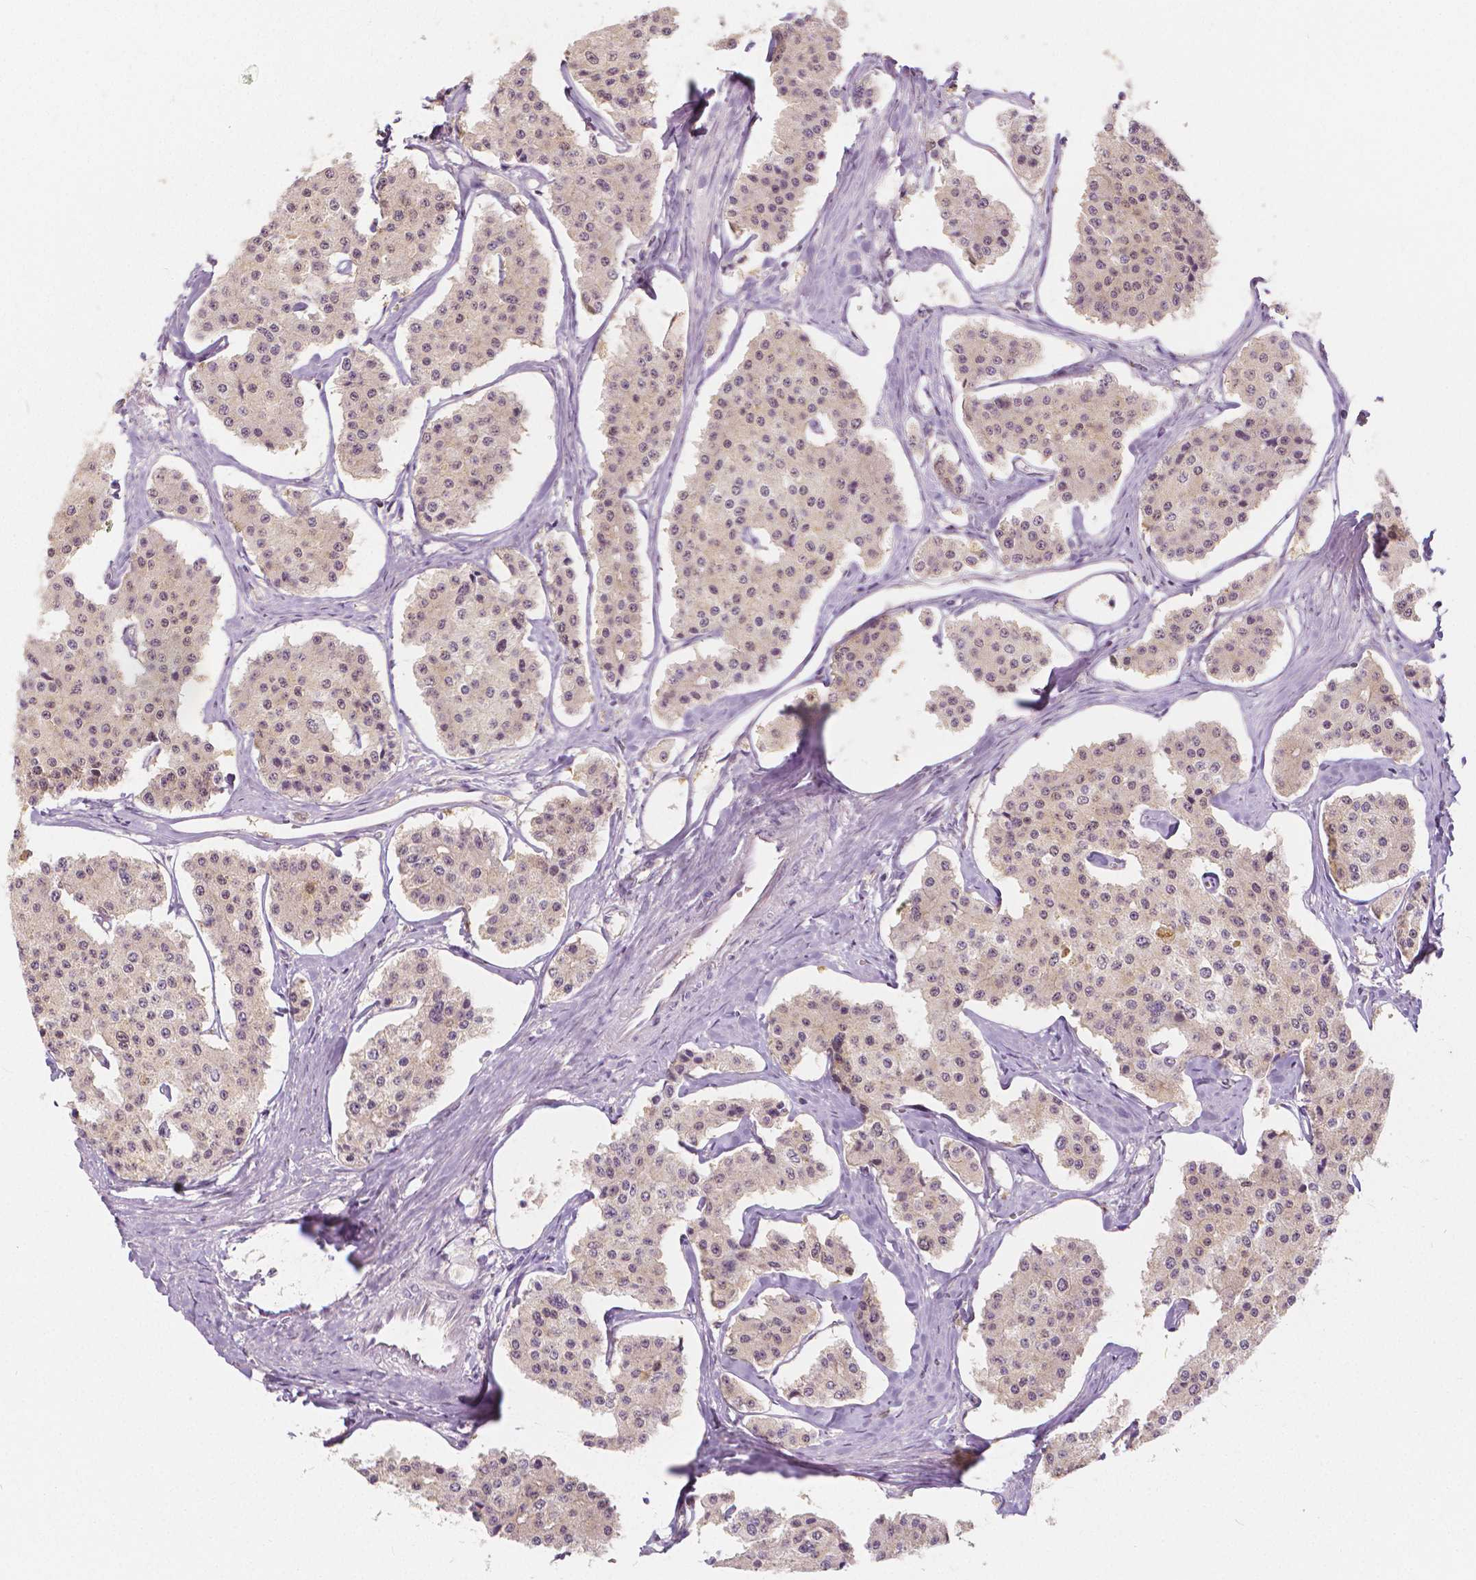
{"staining": {"intensity": "weak", "quantity": "25%-75%", "location": "nuclear"}, "tissue": "carcinoid", "cell_type": "Tumor cells", "image_type": "cancer", "snomed": [{"axis": "morphology", "description": "Carcinoid, malignant, NOS"}, {"axis": "topography", "description": "Small intestine"}], "caption": "DAB immunohistochemical staining of carcinoid shows weak nuclear protein staining in approximately 25%-75% of tumor cells. (Stains: DAB in brown, nuclei in blue, Microscopy: brightfield microscopy at high magnification).", "gene": "NAPRT", "patient": {"sex": "female", "age": 65}}